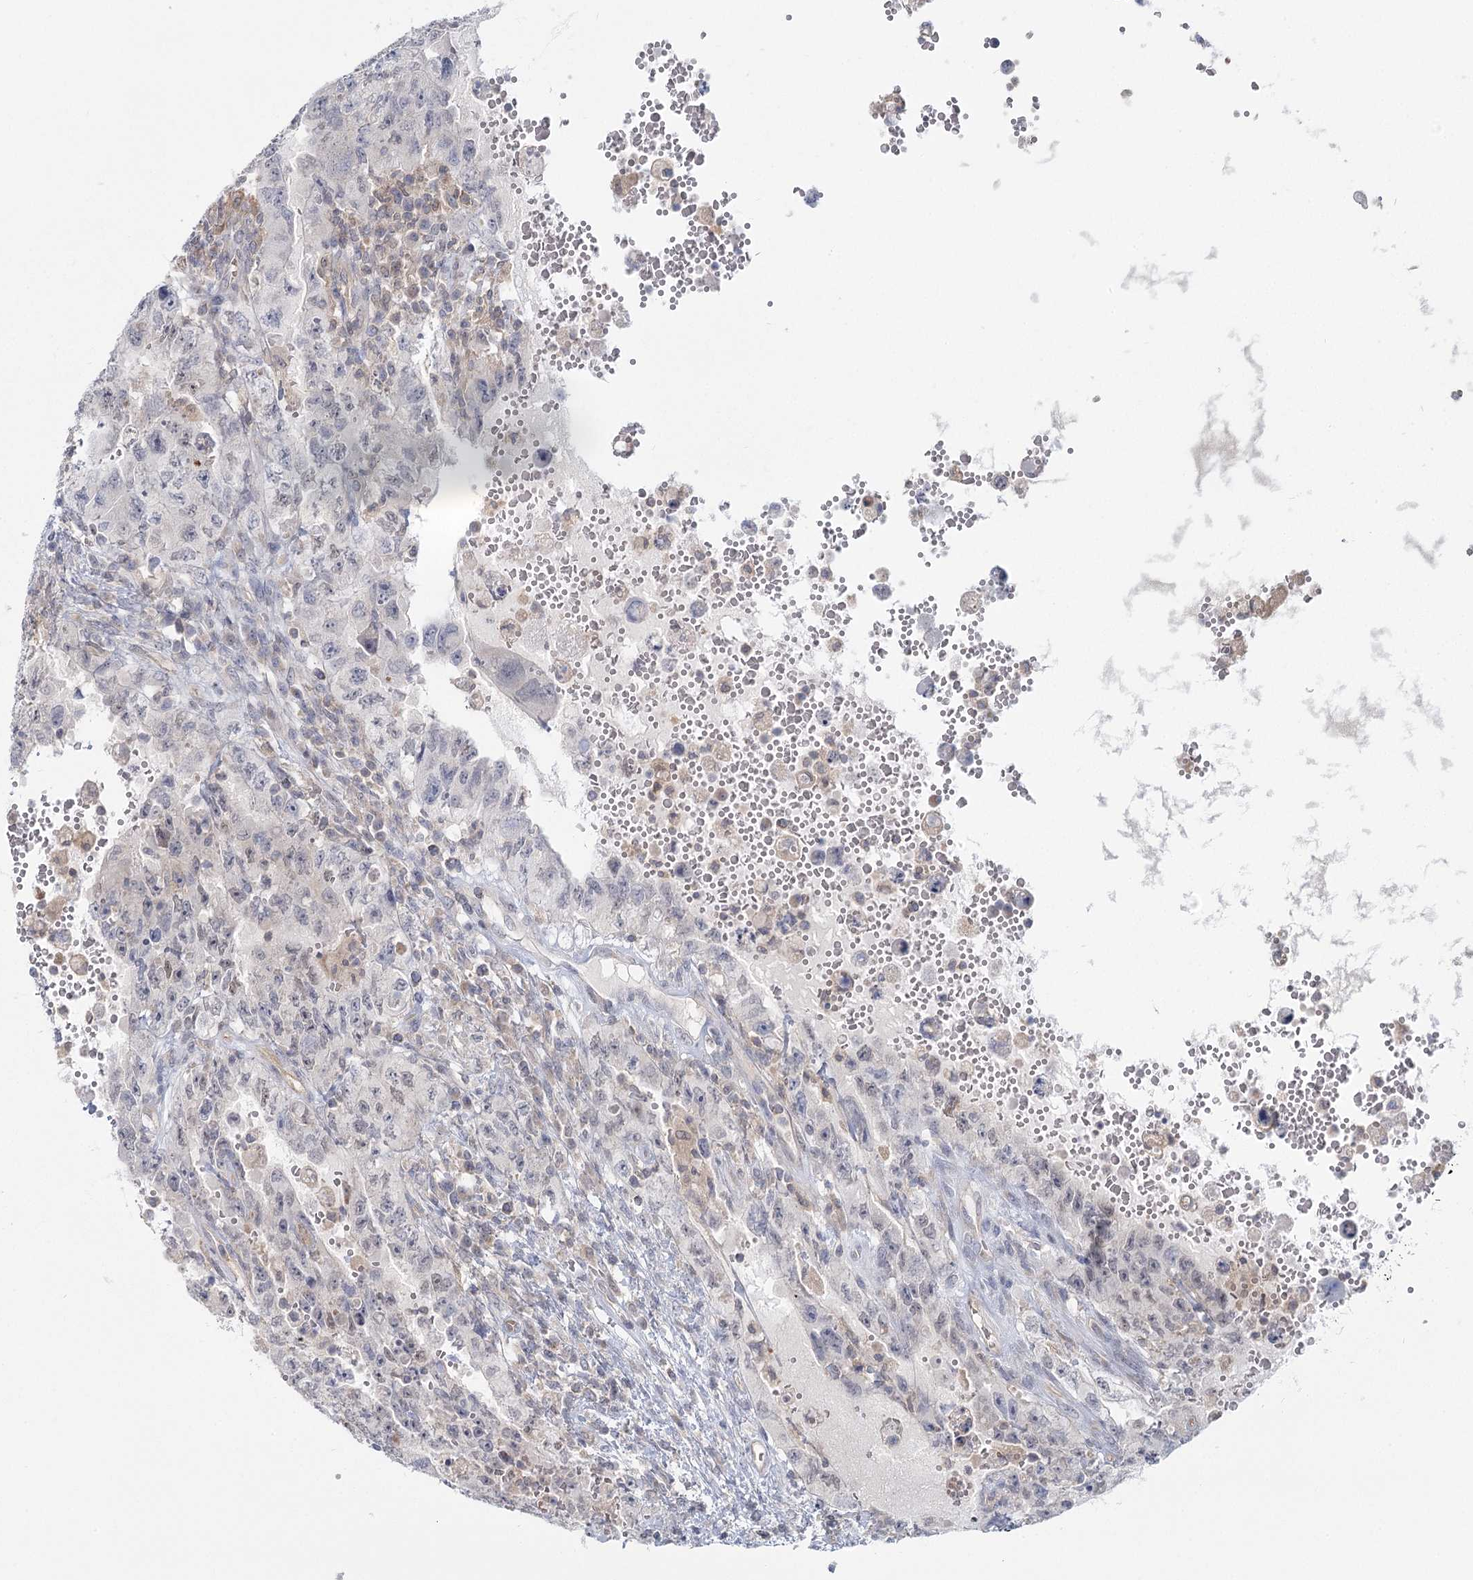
{"staining": {"intensity": "negative", "quantity": "none", "location": "none"}, "tissue": "testis cancer", "cell_type": "Tumor cells", "image_type": "cancer", "snomed": [{"axis": "morphology", "description": "Carcinoma, Embryonal, NOS"}, {"axis": "topography", "description": "Testis"}], "caption": "The immunohistochemistry image has no significant staining in tumor cells of testis cancer (embryonal carcinoma) tissue.", "gene": "USP11", "patient": {"sex": "male", "age": 26}}